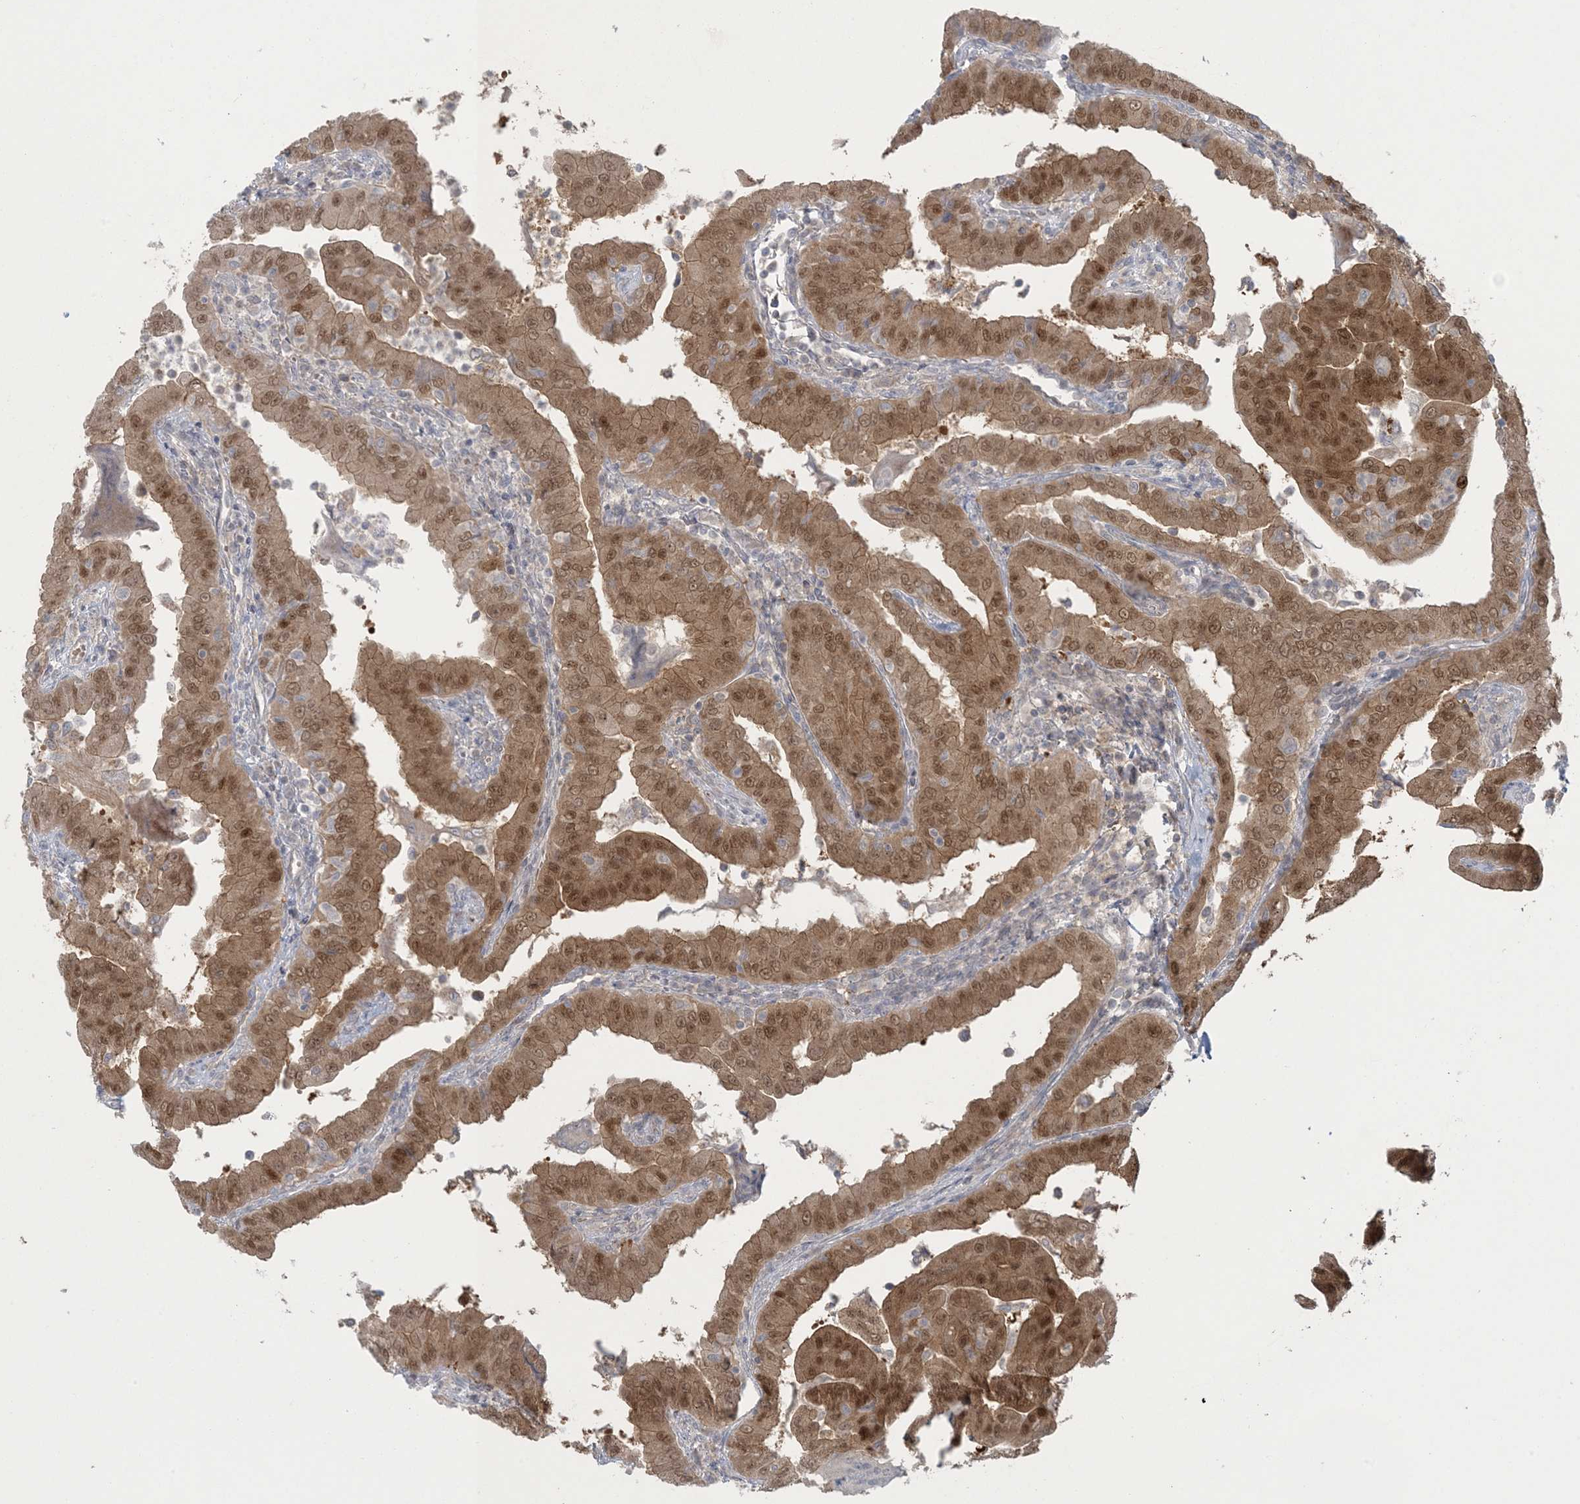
{"staining": {"intensity": "moderate", "quantity": ">75%", "location": "cytoplasmic/membranous,nuclear"}, "tissue": "thyroid cancer", "cell_type": "Tumor cells", "image_type": "cancer", "snomed": [{"axis": "morphology", "description": "Papillary adenocarcinoma, NOS"}, {"axis": "topography", "description": "Thyroid gland"}], "caption": "Approximately >75% of tumor cells in thyroid cancer (papillary adenocarcinoma) reveal moderate cytoplasmic/membranous and nuclear protein positivity as visualized by brown immunohistochemical staining.", "gene": "NRBP2", "patient": {"sex": "male", "age": 33}}